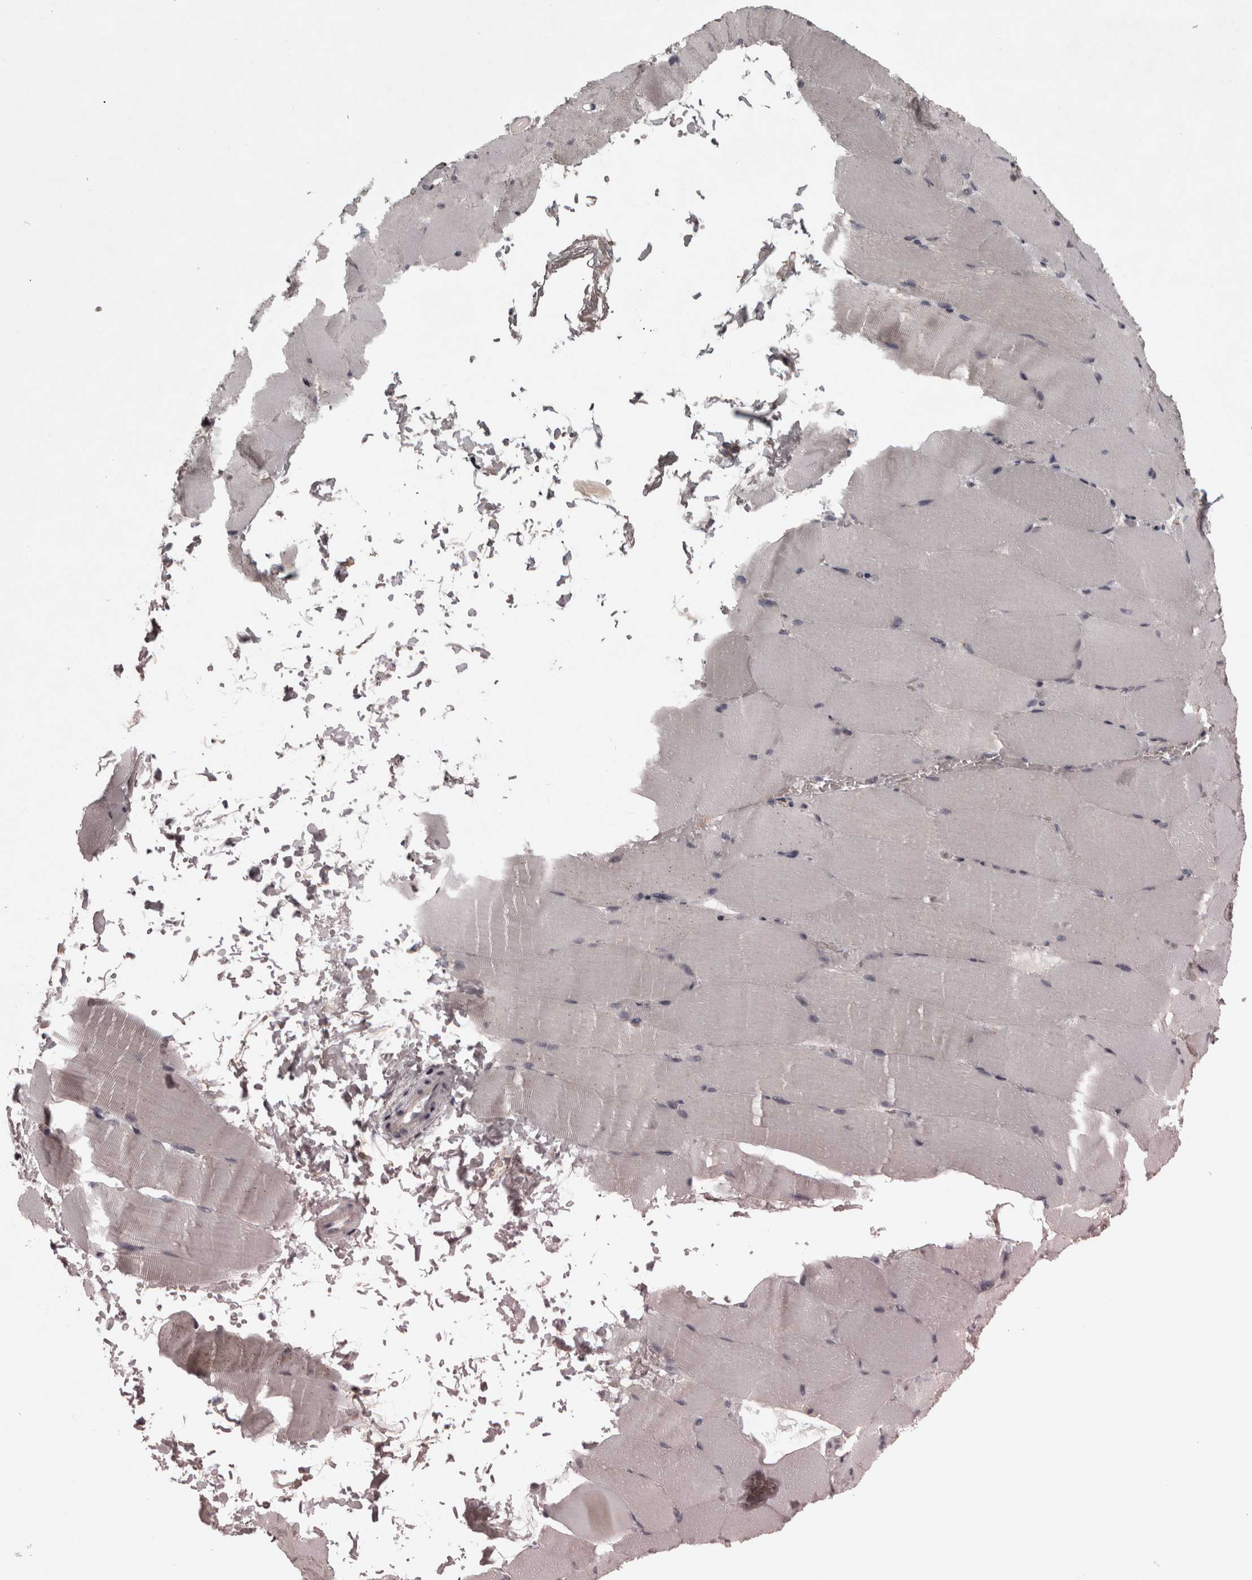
{"staining": {"intensity": "negative", "quantity": "none", "location": "none"}, "tissue": "skeletal muscle", "cell_type": "Myocytes", "image_type": "normal", "snomed": [{"axis": "morphology", "description": "Normal tissue, NOS"}, {"axis": "topography", "description": "Skeletal muscle"}, {"axis": "topography", "description": "Parathyroid gland"}], "caption": "Immunohistochemistry micrograph of normal skeletal muscle: skeletal muscle stained with DAB demonstrates no significant protein positivity in myocytes. (DAB immunohistochemistry (IHC) with hematoxylin counter stain).", "gene": "PCDH17", "patient": {"sex": "female", "age": 37}}